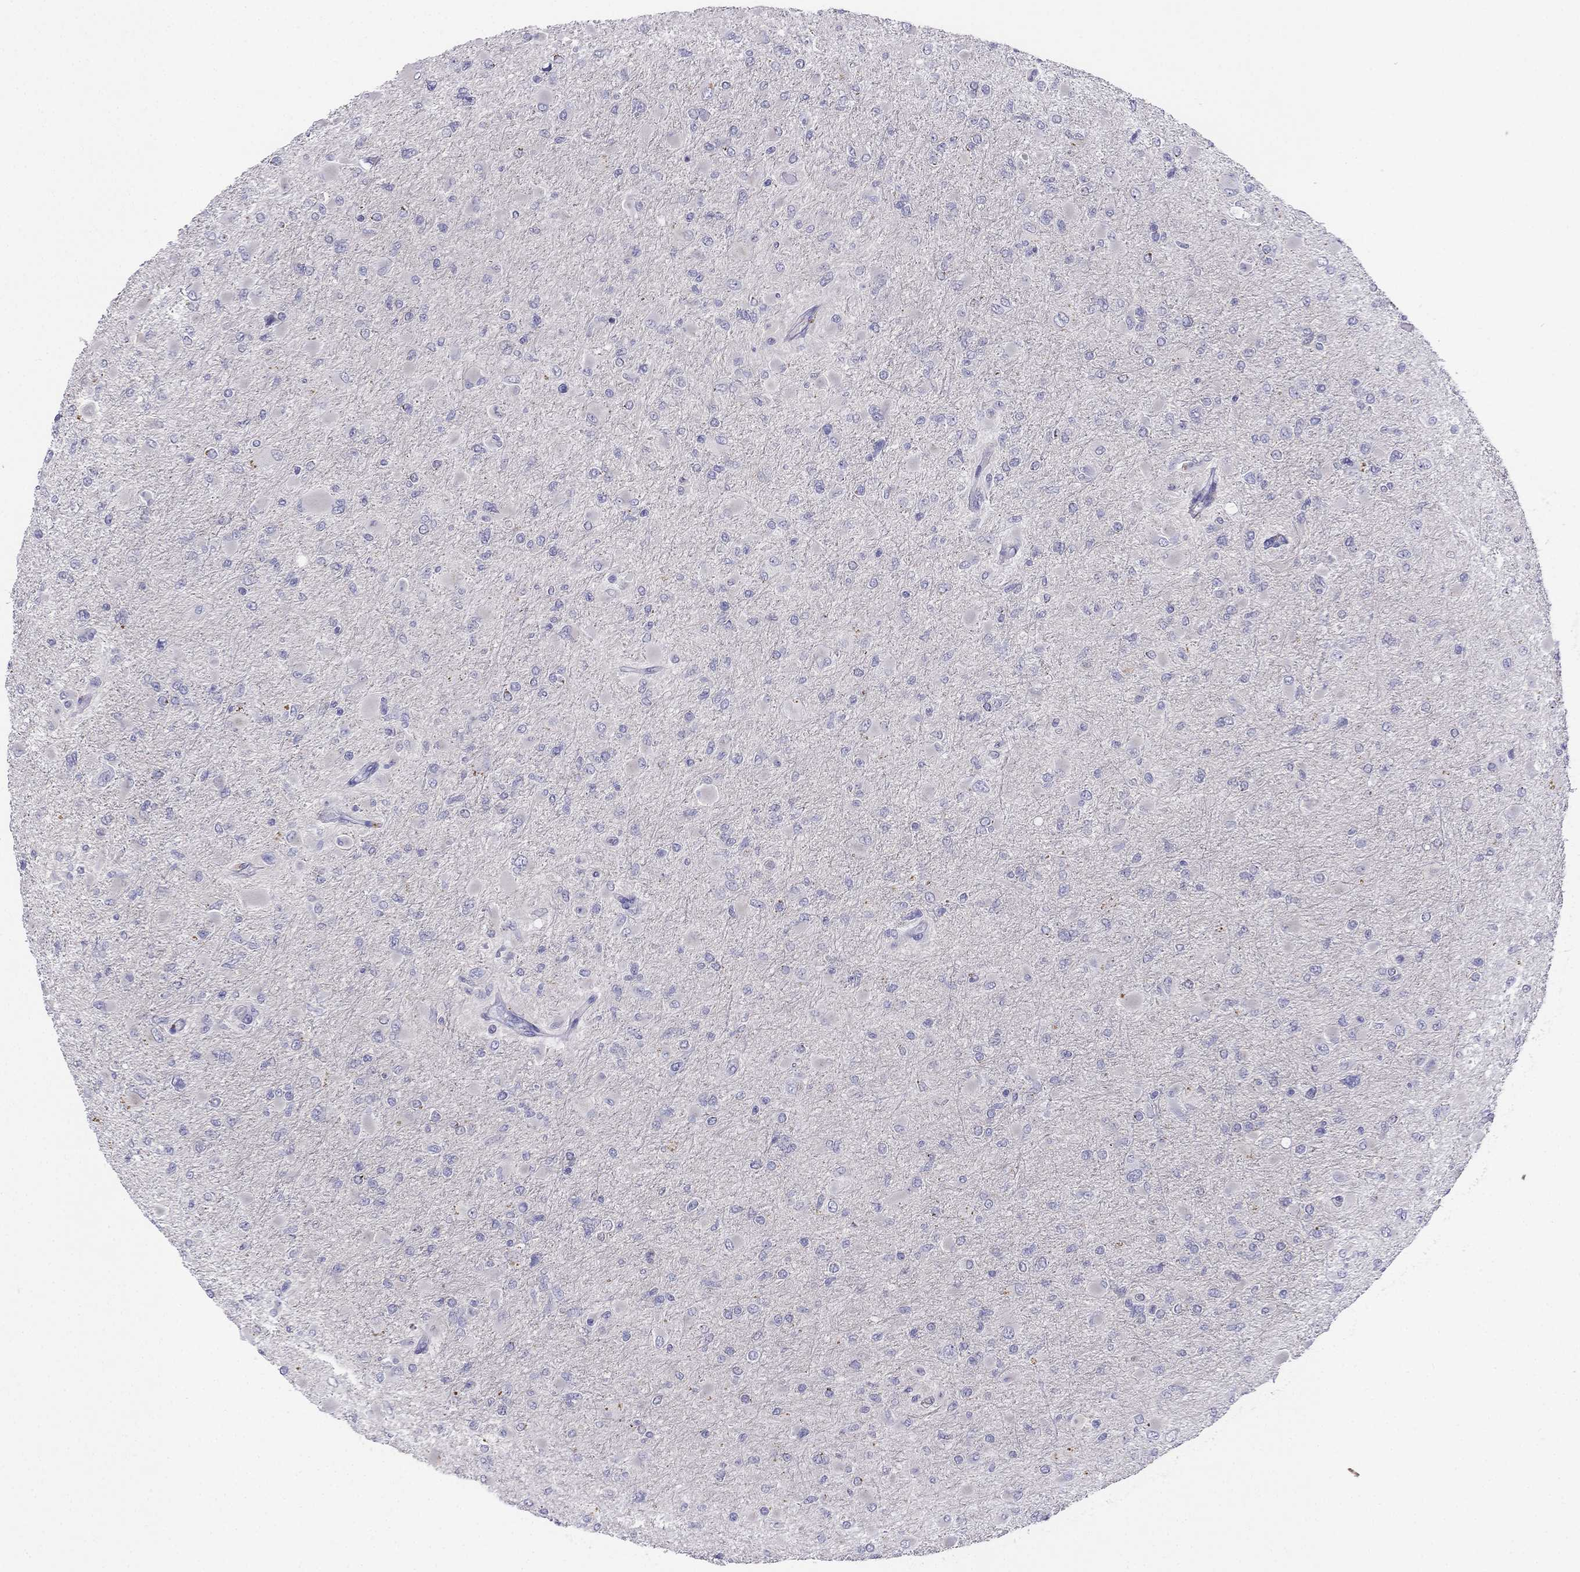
{"staining": {"intensity": "negative", "quantity": "none", "location": "none"}, "tissue": "glioma", "cell_type": "Tumor cells", "image_type": "cancer", "snomed": [{"axis": "morphology", "description": "Glioma, malignant, High grade"}, {"axis": "topography", "description": "Cerebral cortex"}], "caption": "Image shows no significant protein positivity in tumor cells of glioma. (DAB (3,3'-diaminobenzidine) immunohistochemistry, high magnification).", "gene": "ALOXE3", "patient": {"sex": "female", "age": 36}}